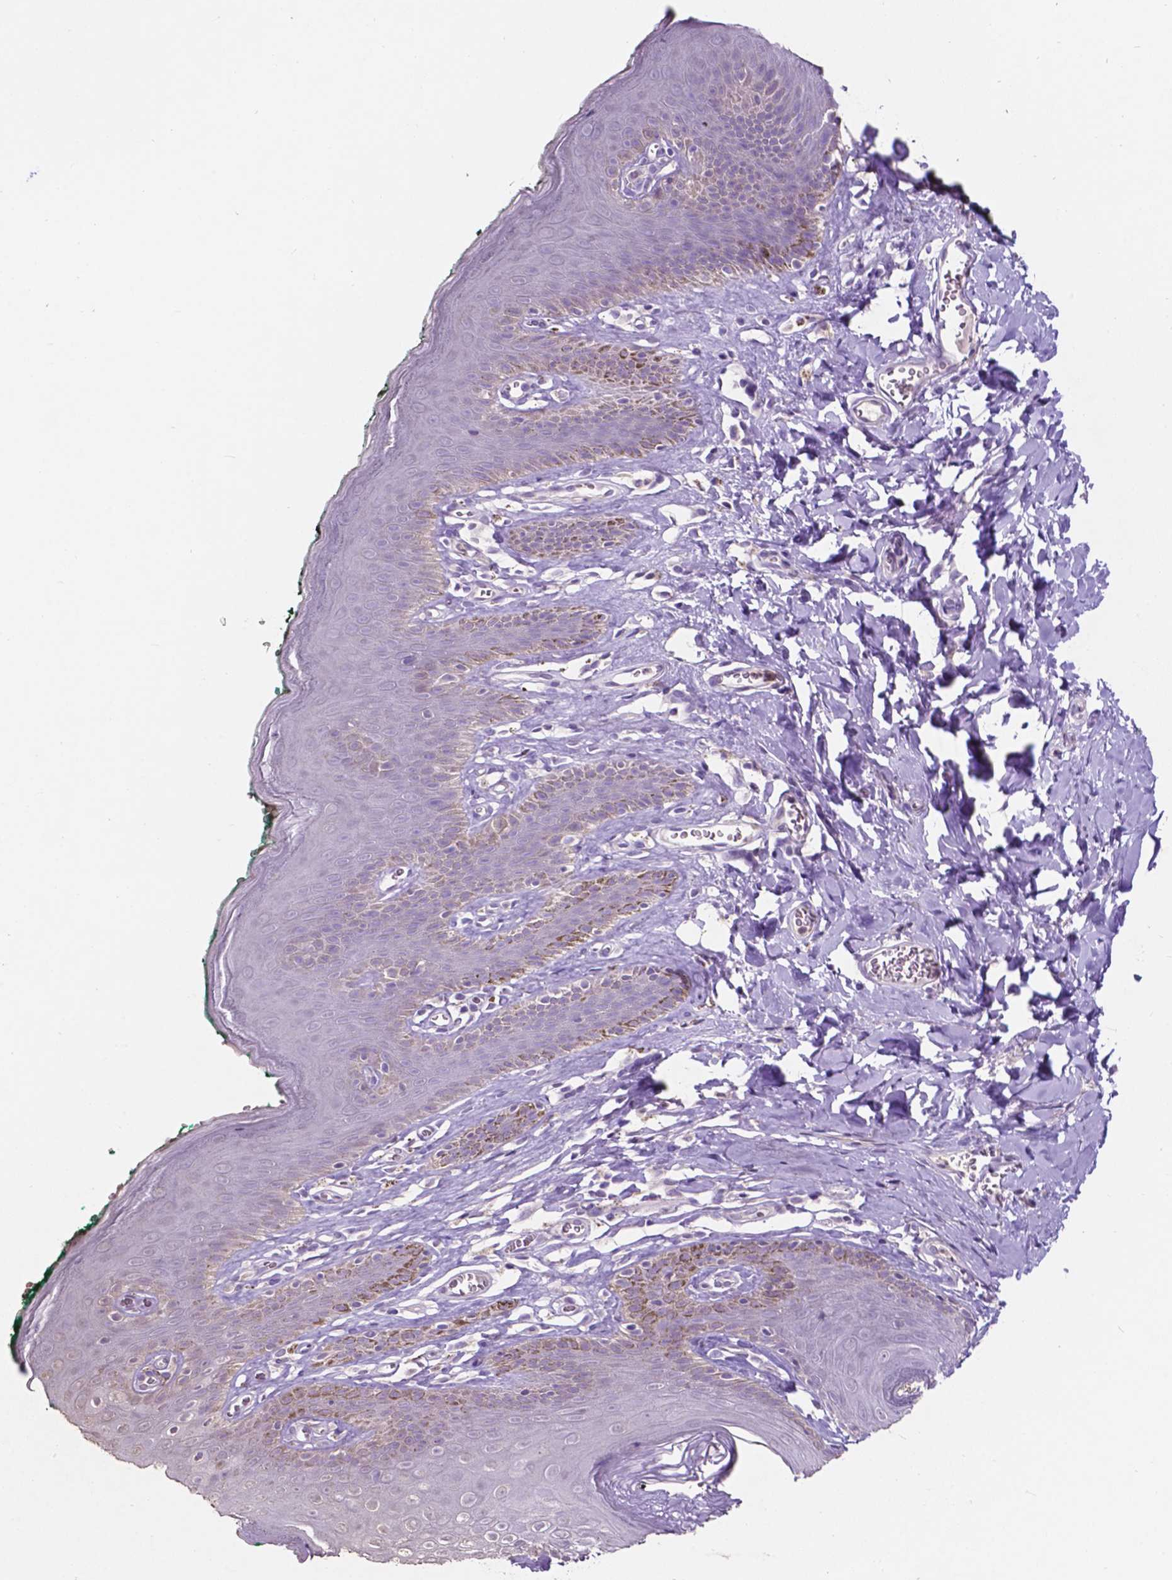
{"staining": {"intensity": "weak", "quantity": "<25%", "location": "cytoplasmic/membranous"}, "tissue": "skin", "cell_type": "Epidermal cells", "image_type": "normal", "snomed": [{"axis": "morphology", "description": "Normal tissue, NOS"}, {"axis": "topography", "description": "Vulva"}, {"axis": "topography", "description": "Peripheral nerve tissue"}], "caption": "This is a histopathology image of immunohistochemistry (IHC) staining of benign skin, which shows no positivity in epidermal cells. (IHC, brightfield microscopy, high magnification).", "gene": "PLSCR1", "patient": {"sex": "female", "age": 66}}